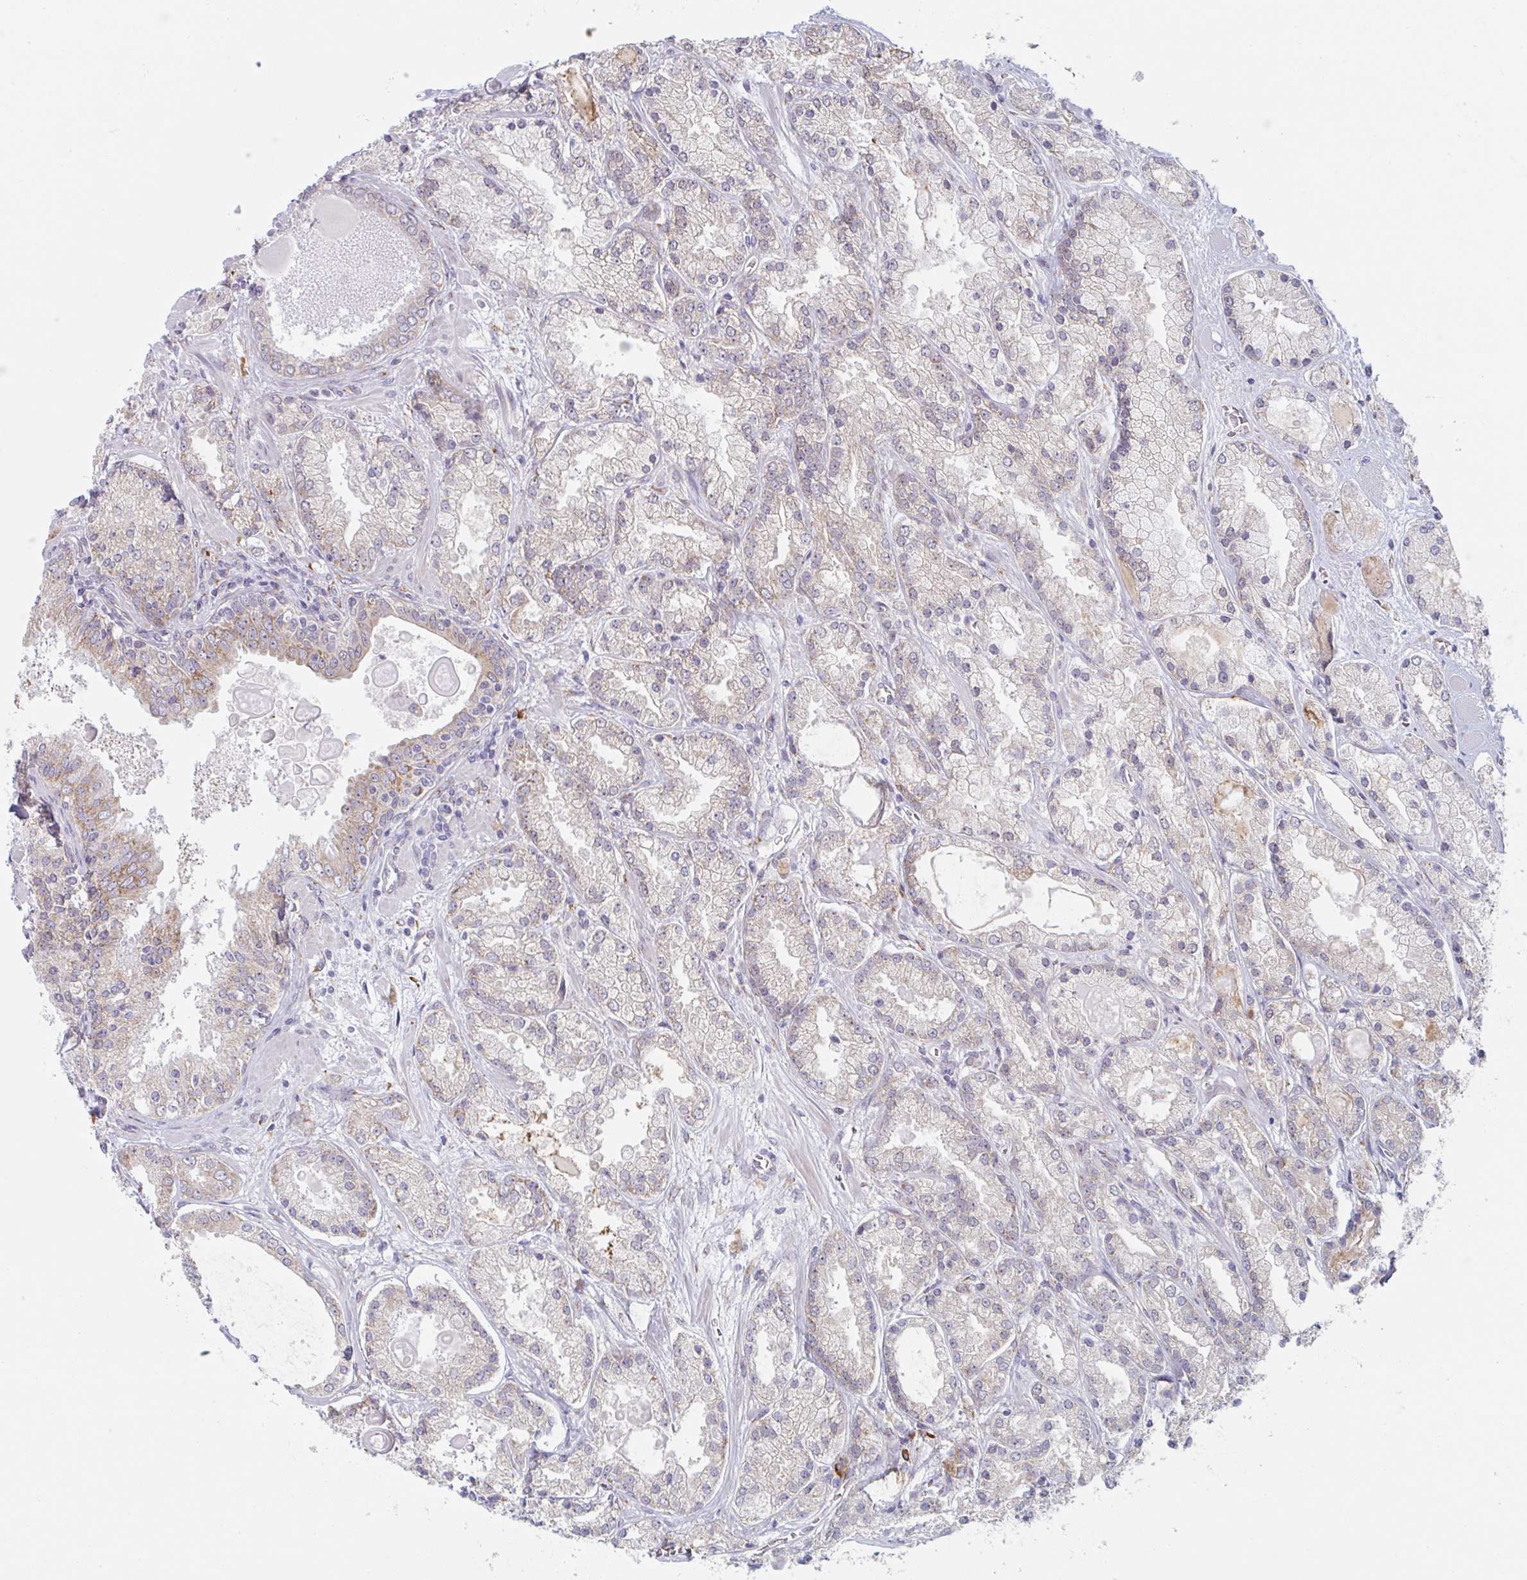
{"staining": {"intensity": "negative", "quantity": "none", "location": "none"}, "tissue": "prostate cancer", "cell_type": "Tumor cells", "image_type": "cancer", "snomed": [{"axis": "morphology", "description": "Adenocarcinoma, High grade"}, {"axis": "topography", "description": "Prostate"}], "caption": "Immunohistochemical staining of human prostate cancer (high-grade adenocarcinoma) demonstrates no significant staining in tumor cells.", "gene": "TRAPPC10", "patient": {"sex": "male", "age": 67}}